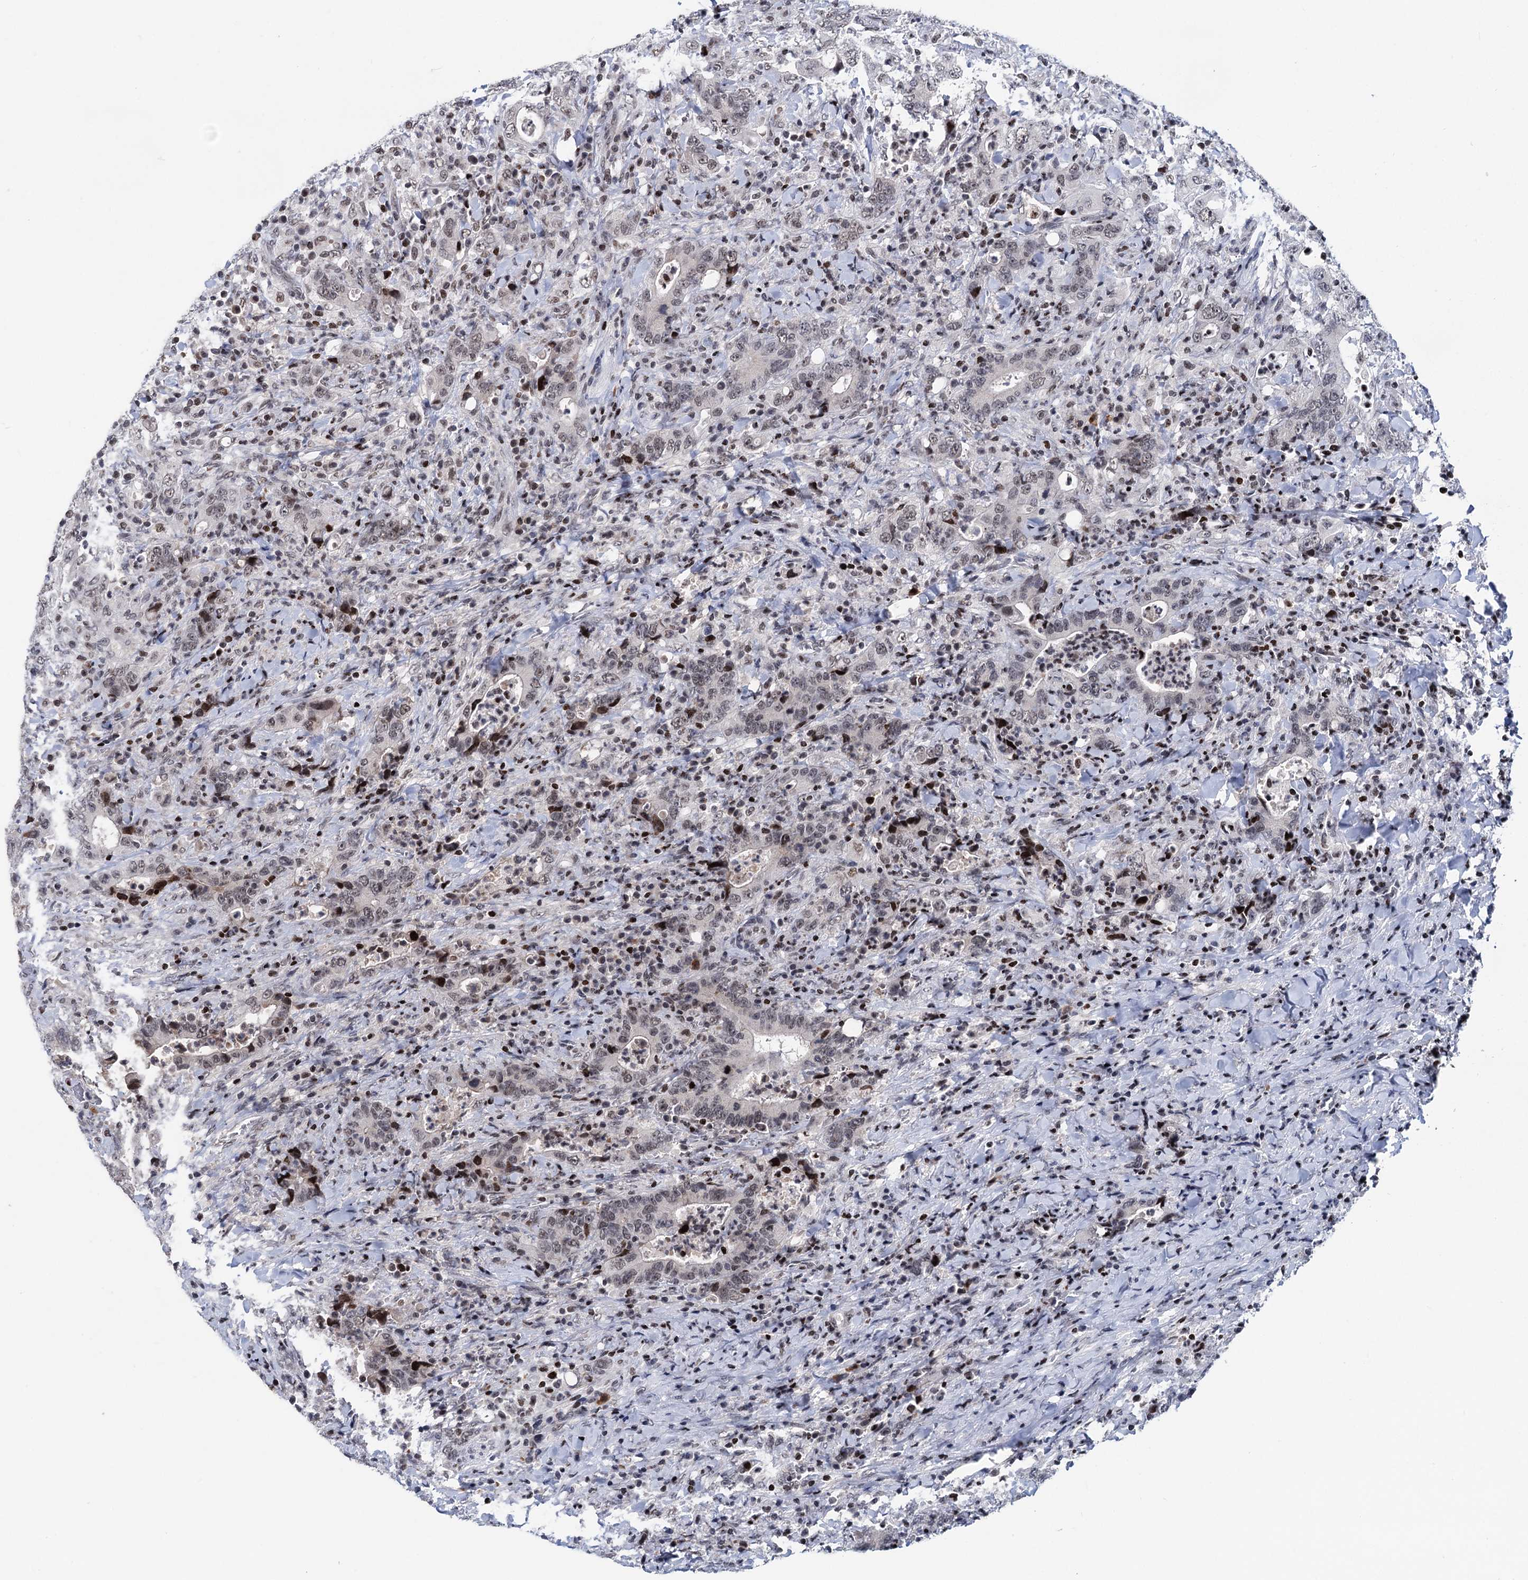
{"staining": {"intensity": "moderate", "quantity": "<25%", "location": "nuclear"}, "tissue": "colorectal cancer", "cell_type": "Tumor cells", "image_type": "cancer", "snomed": [{"axis": "morphology", "description": "Adenocarcinoma, NOS"}, {"axis": "topography", "description": "Colon"}], "caption": "DAB immunohistochemical staining of colorectal cancer (adenocarcinoma) exhibits moderate nuclear protein positivity in approximately <25% of tumor cells.", "gene": "ZCCHC10", "patient": {"sex": "female", "age": 75}}